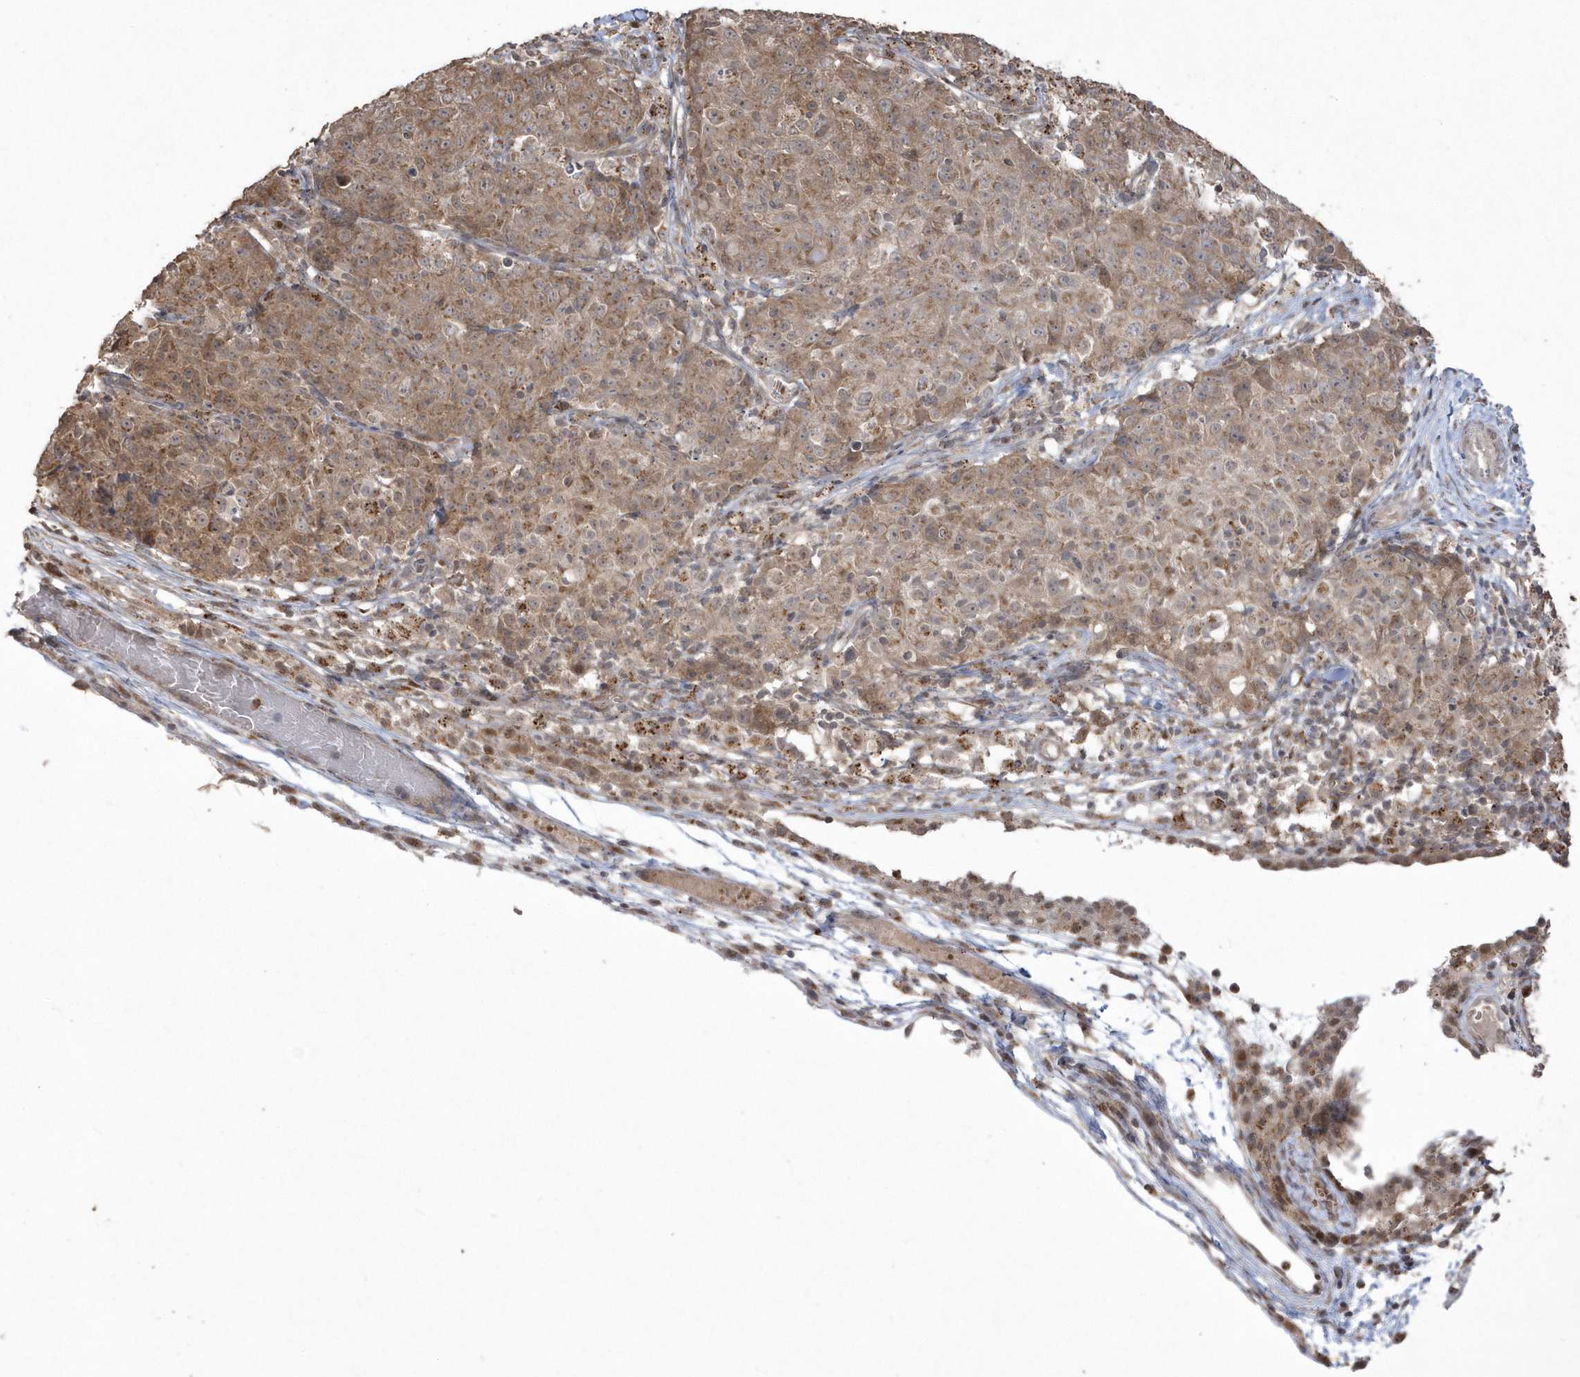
{"staining": {"intensity": "moderate", "quantity": ">75%", "location": "cytoplasmic/membranous"}, "tissue": "ovarian cancer", "cell_type": "Tumor cells", "image_type": "cancer", "snomed": [{"axis": "morphology", "description": "Carcinoma, endometroid"}, {"axis": "topography", "description": "Ovary"}], "caption": "Tumor cells display moderate cytoplasmic/membranous positivity in about >75% of cells in endometroid carcinoma (ovarian).", "gene": "GEMIN6", "patient": {"sex": "female", "age": 42}}